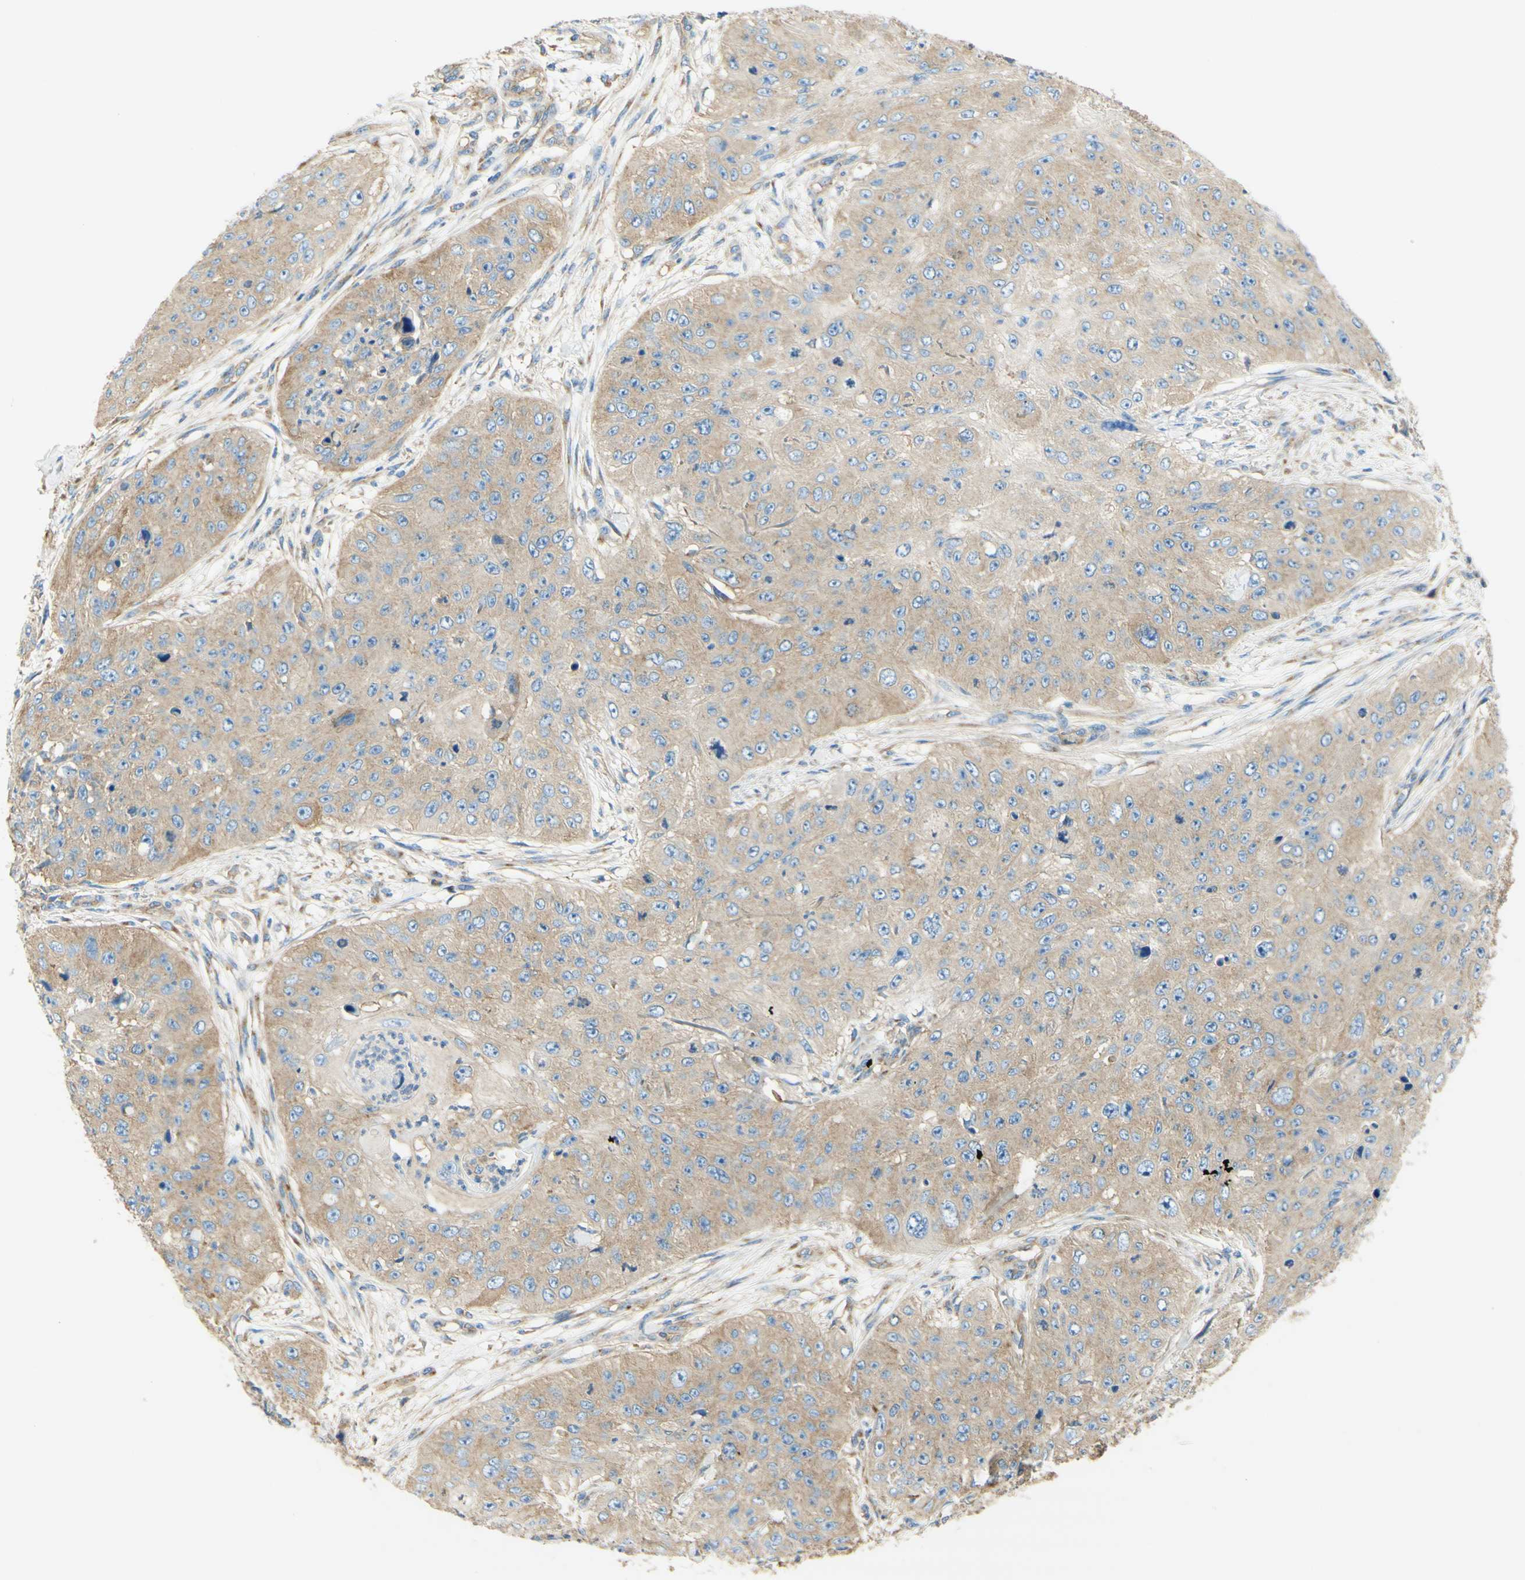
{"staining": {"intensity": "weak", "quantity": ">75%", "location": "cytoplasmic/membranous"}, "tissue": "skin cancer", "cell_type": "Tumor cells", "image_type": "cancer", "snomed": [{"axis": "morphology", "description": "Squamous cell carcinoma, NOS"}, {"axis": "topography", "description": "Skin"}], "caption": "Protein expression analysis of skin cancer (squamous cell carcinoma) exhibits weak cytoplasmic/membranous expression in approximately >75% of tumor cells.", "gene": "CLTC", "patient": {"sex": "female", "age": 80}}